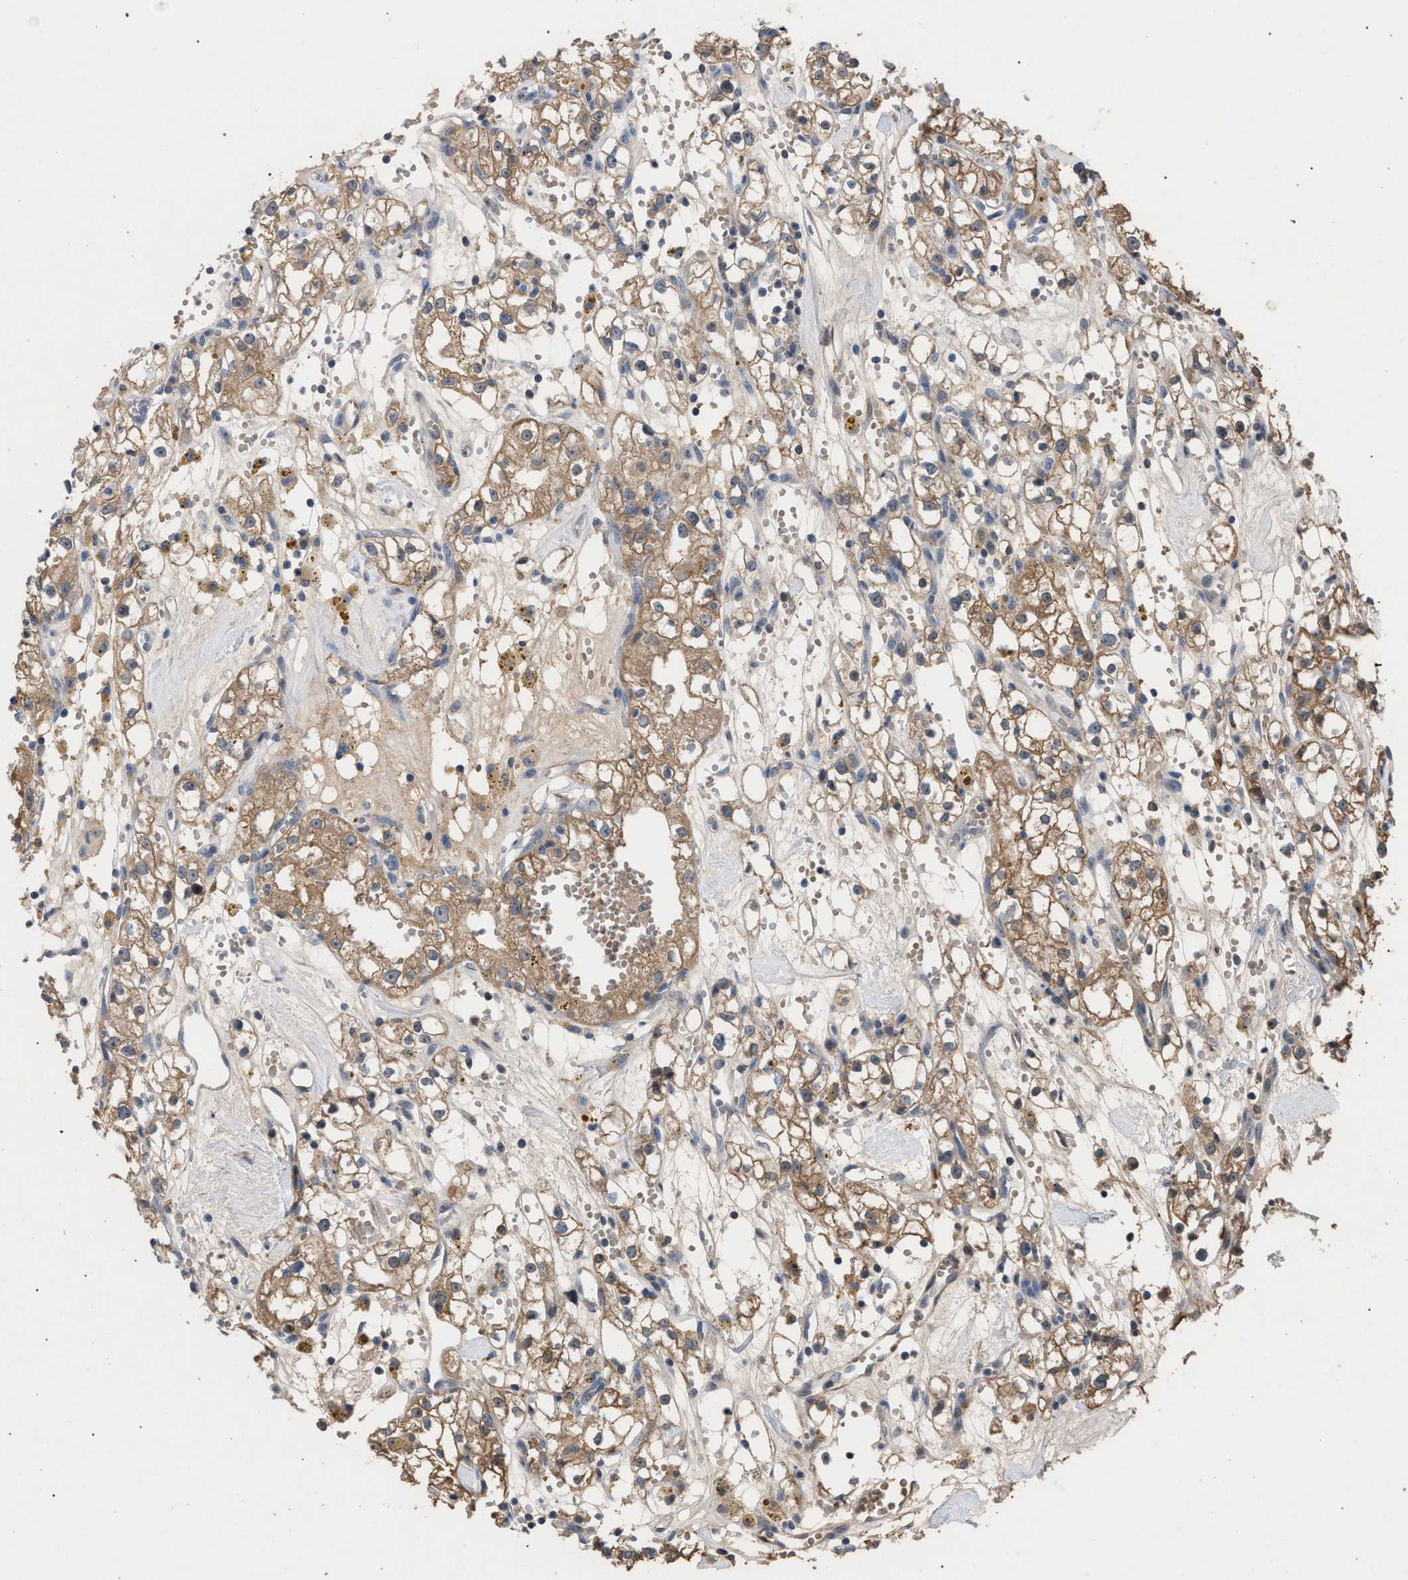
{"staining": {"intensity": "moderate", "quantity": ">75%", "location": "cytoplasmic/membranous"}, "tissue": "renal cancer", "cell_type": "Tumor cells", "image_type": "cancer", "snomed": [{"axis": "morphology", "description": "Adenocarcinoma, NOS"}, {"axis": "topography", "description": "Kidney"}], "caption": "The image reveals a brown stain indicating the presence of a protein in the cytoplasmic/membranous of tumor cells in adenocarcinoma (renal).", "gene": "TECPR1", "patient": {"sex": "male", "age": 56}}